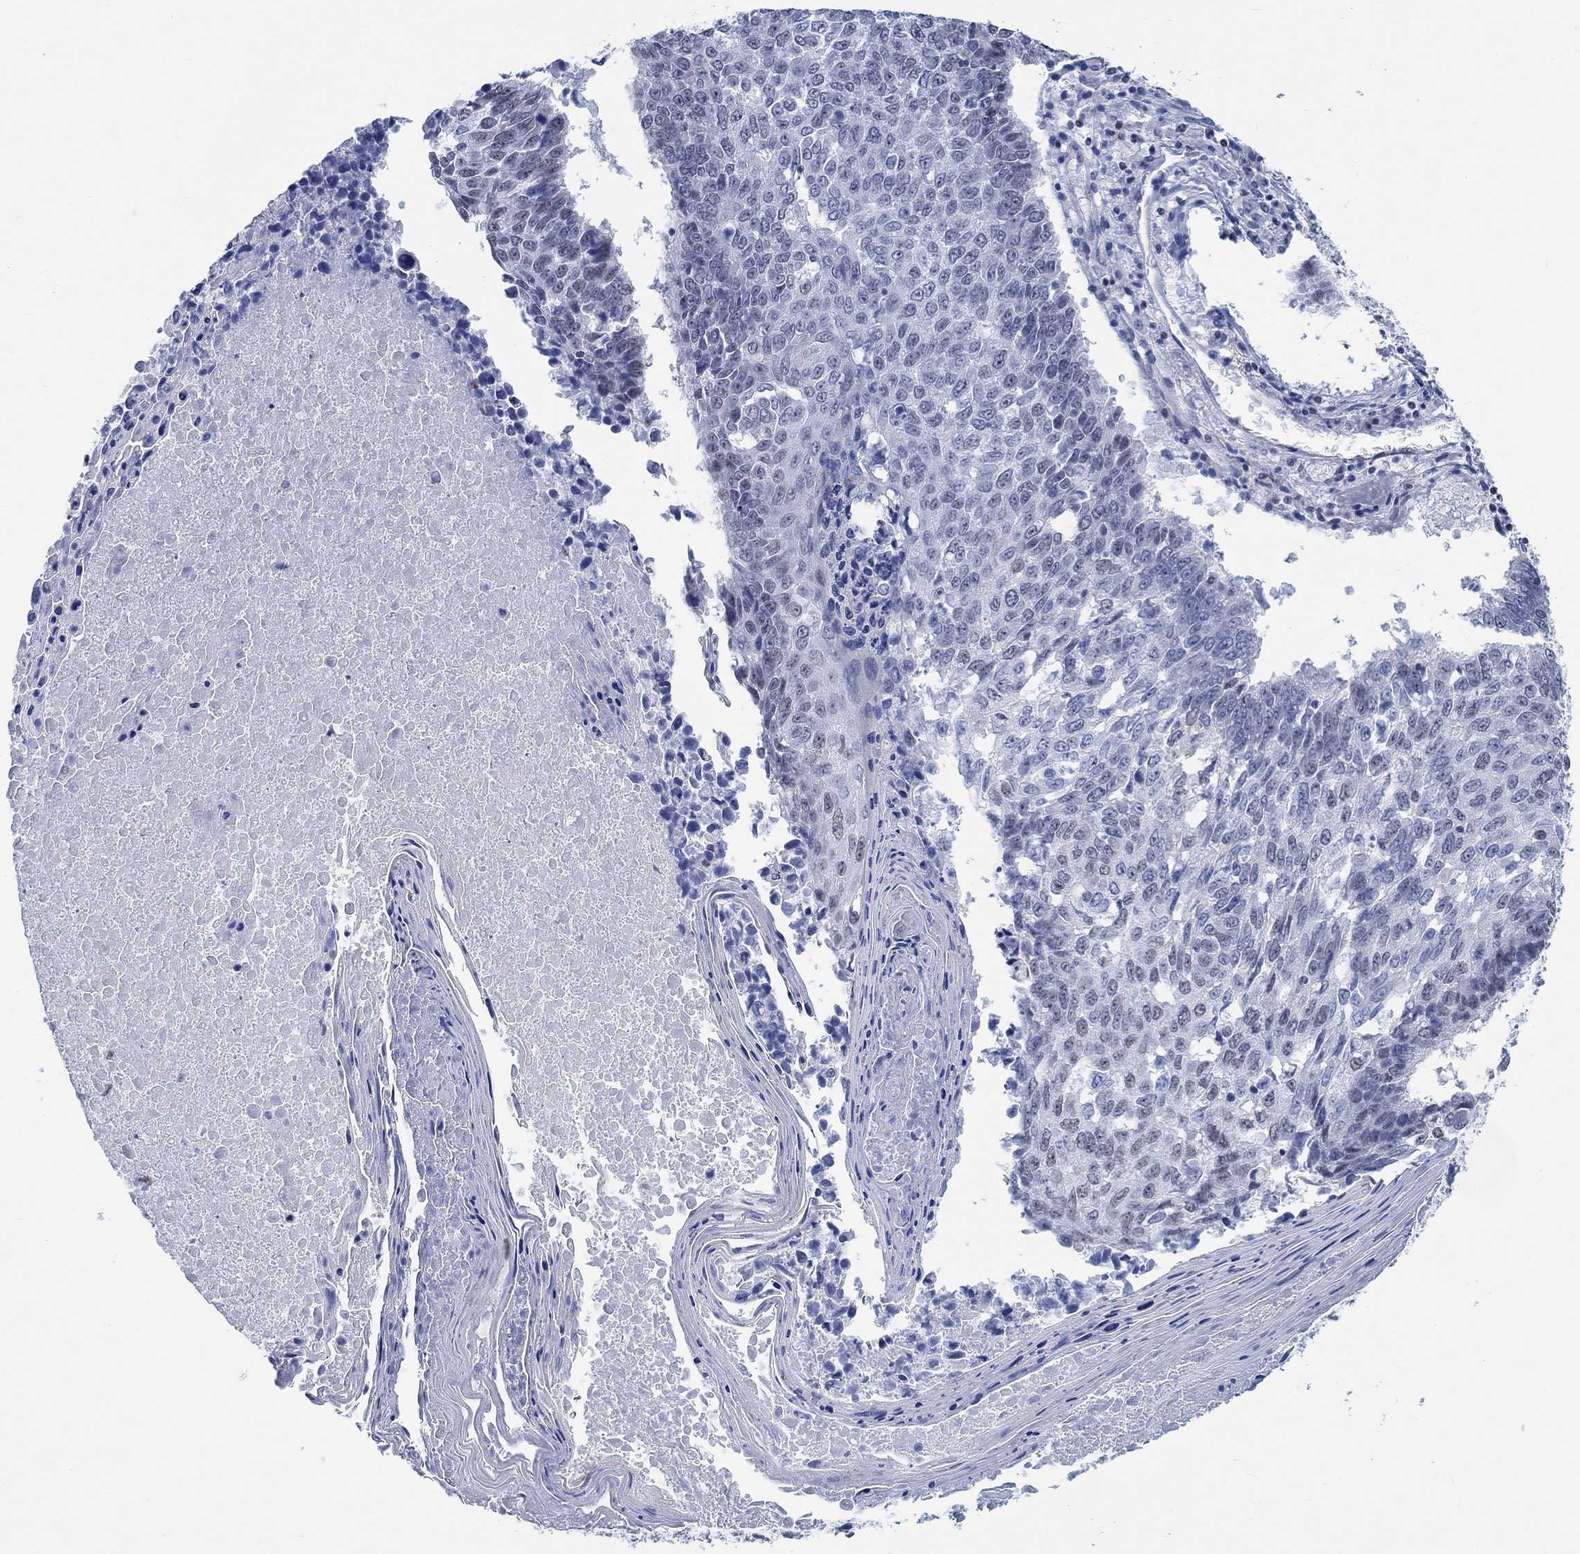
{"staining": {"intensity": "negative", "quantity": "none", "location": "none"}, "tissue": "lung cancer", "cell_type": "Tumor cells", "image_type": "cancer", "snomed": [{"axis": "morphology", "description": "Squamous cell carcinoma, NOS"}, {"axis": "topography", "description": "Lung"}], "caption": "This image is of squamous cell carcinoma (lung) stained with IHC to label a protein in brown with the nuclei are counter-stained blue. There is no staining in tumor cells.", "gene": "KCNH8", "patient": {"sex": "male", "age": 73}}